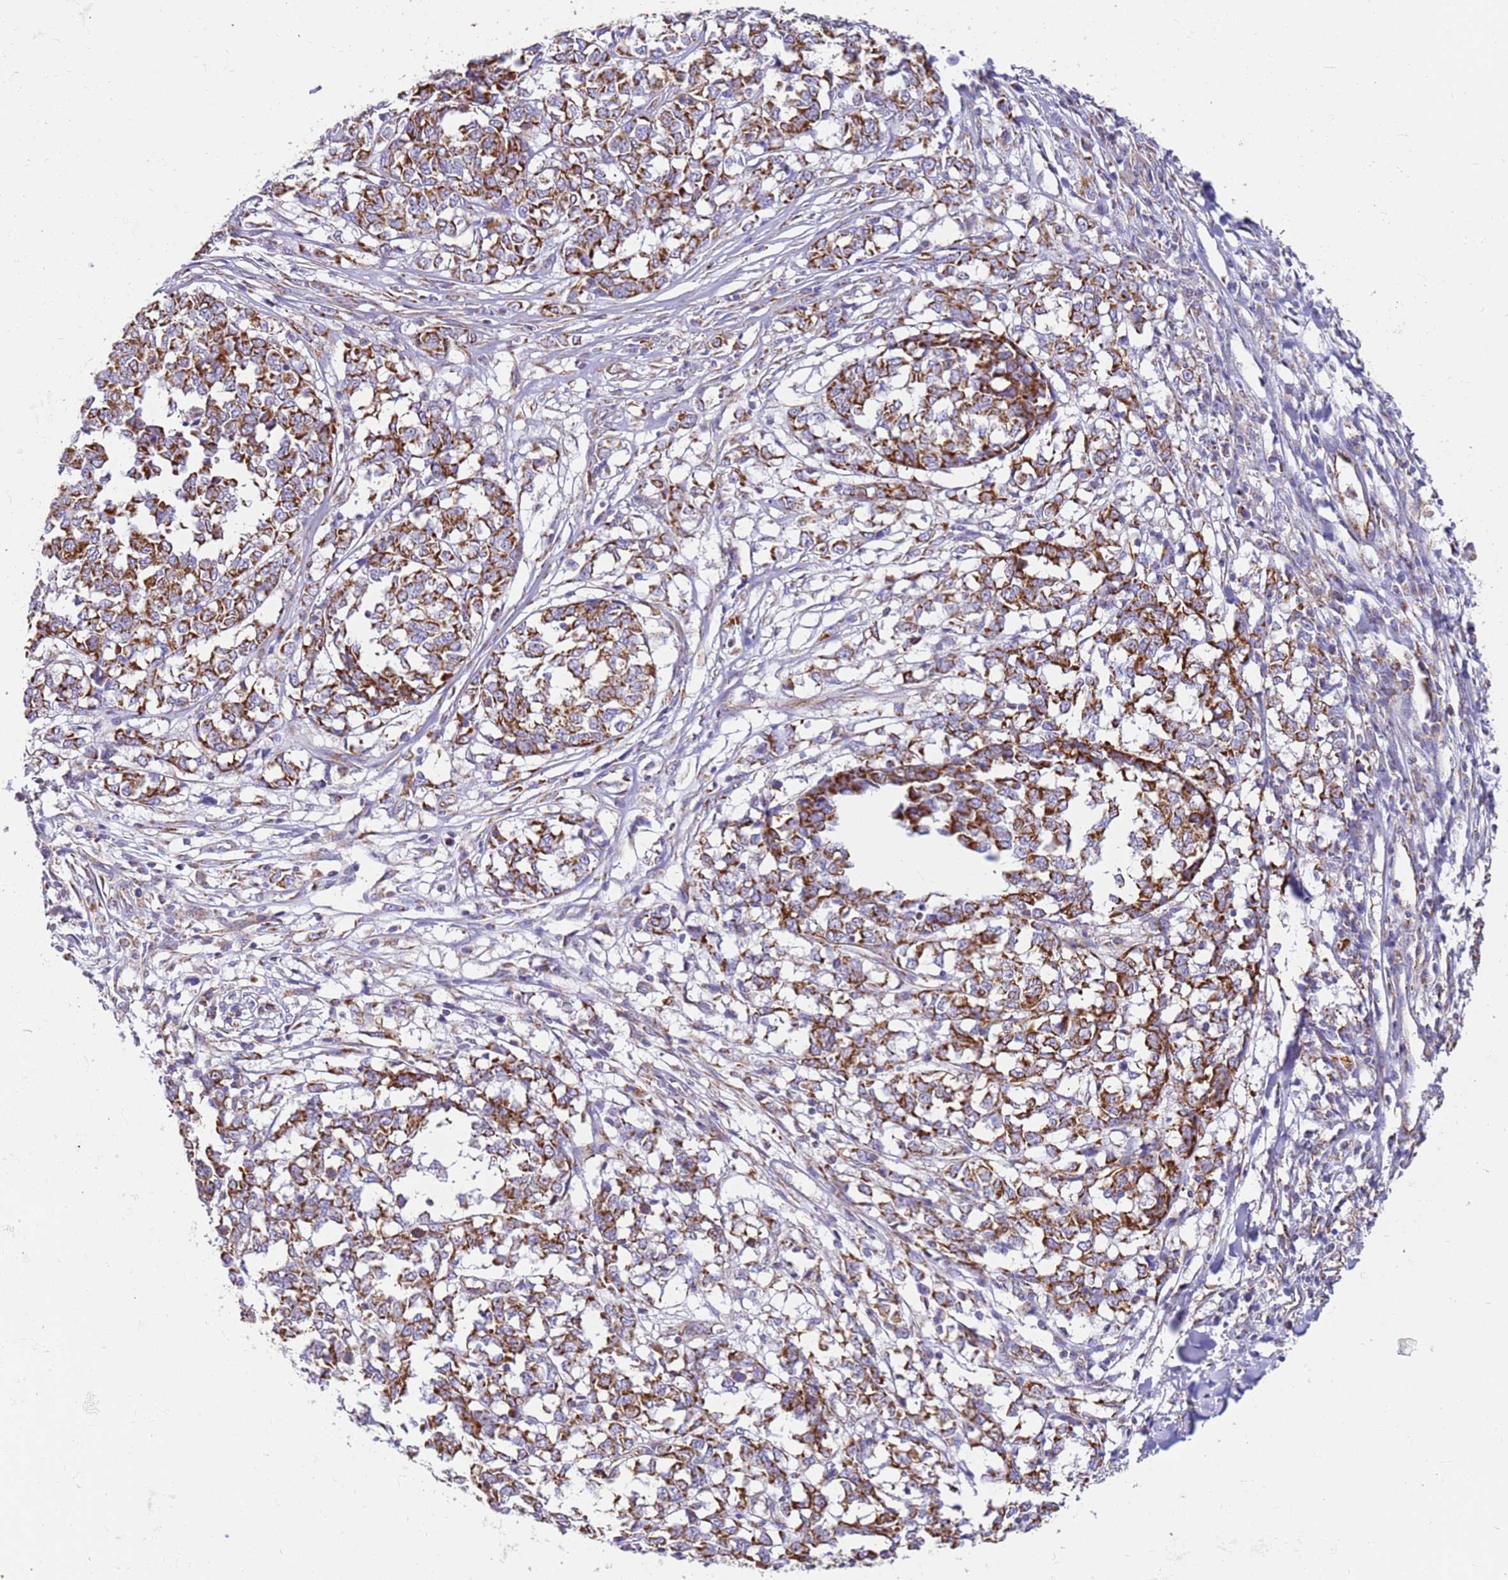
{"staining": {"intensity": "moderate", "quantity": ">75%", "location": "cytoplasmic/membranous"}, "tissue": "melanoma", "cell_type": "Tumor cells", "image_type": "cancer", "snomed": [{"axis": "morphology", "description": "Malignant melanoma, NOS"}, {"axis": "topography", "description": "Skin"}], "caption": "Human melanoma stained with a protein marker reveals moderate staining in tumor cells.", "gene": "MRPL20", "patient": {"sex": "female", "age": 72}}